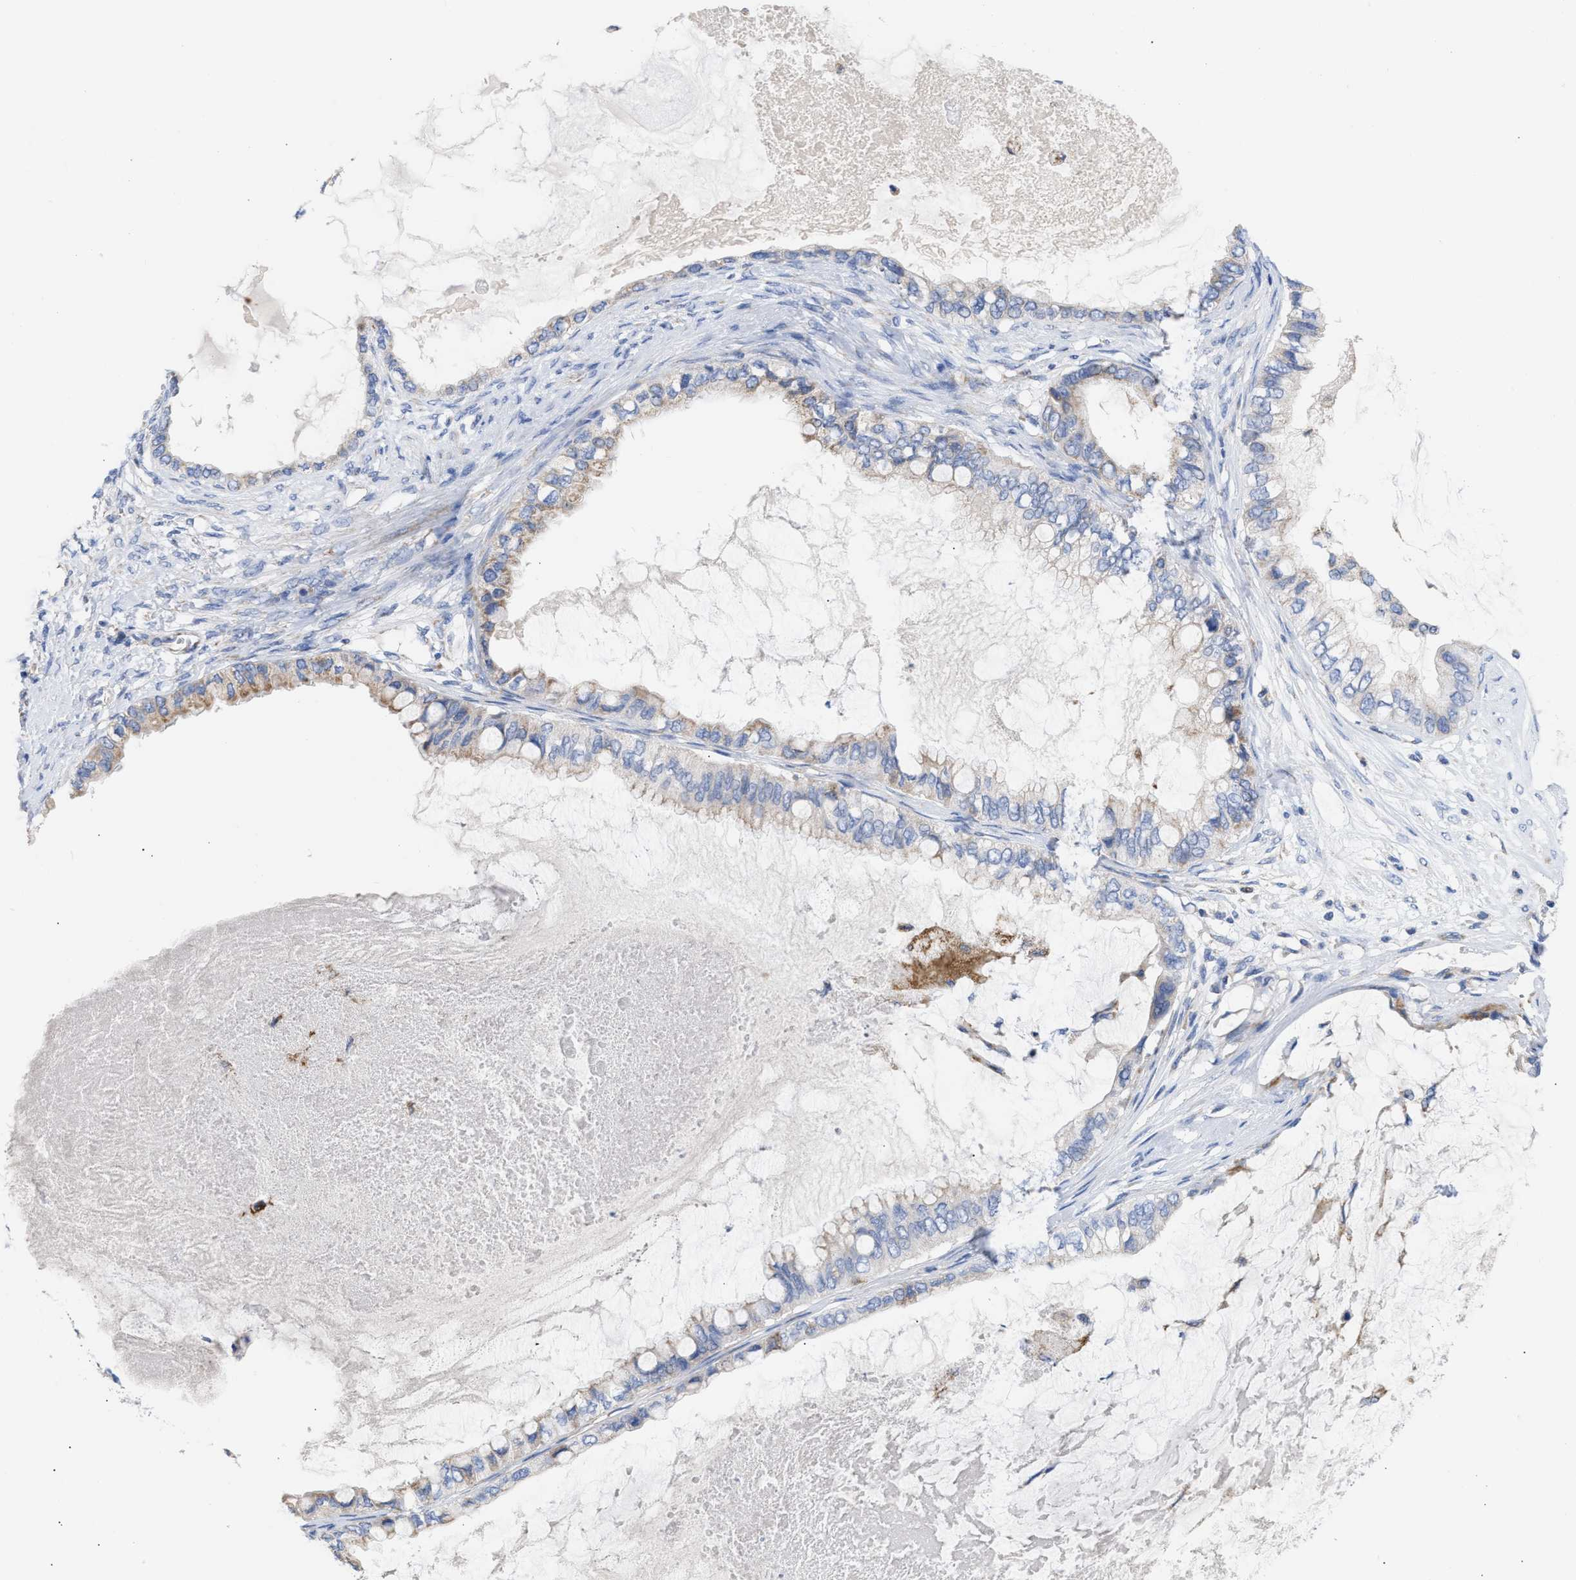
{"staining": {"intensity": "weak", "quantity": ">75%", "location": "cytoplasmic/membranous"}, "tissue": "ovarian cancer", "cell_type": "Tumor cells", "image_type": "cancer", "snomed": [{"axis": "morphology", "description": "Cystadenocarcinoma, mucinous, NOS"}, {"axis": "topography", "description": "Ovary"}], "caption": "Human ovarian cancer stained for a protein (brown) displays weak cytoplasmic/membranous positive staining in approximately >75% of tumor cells.", "gene": "ACOT13", "patient": {"sex": "female", "age": 80}}